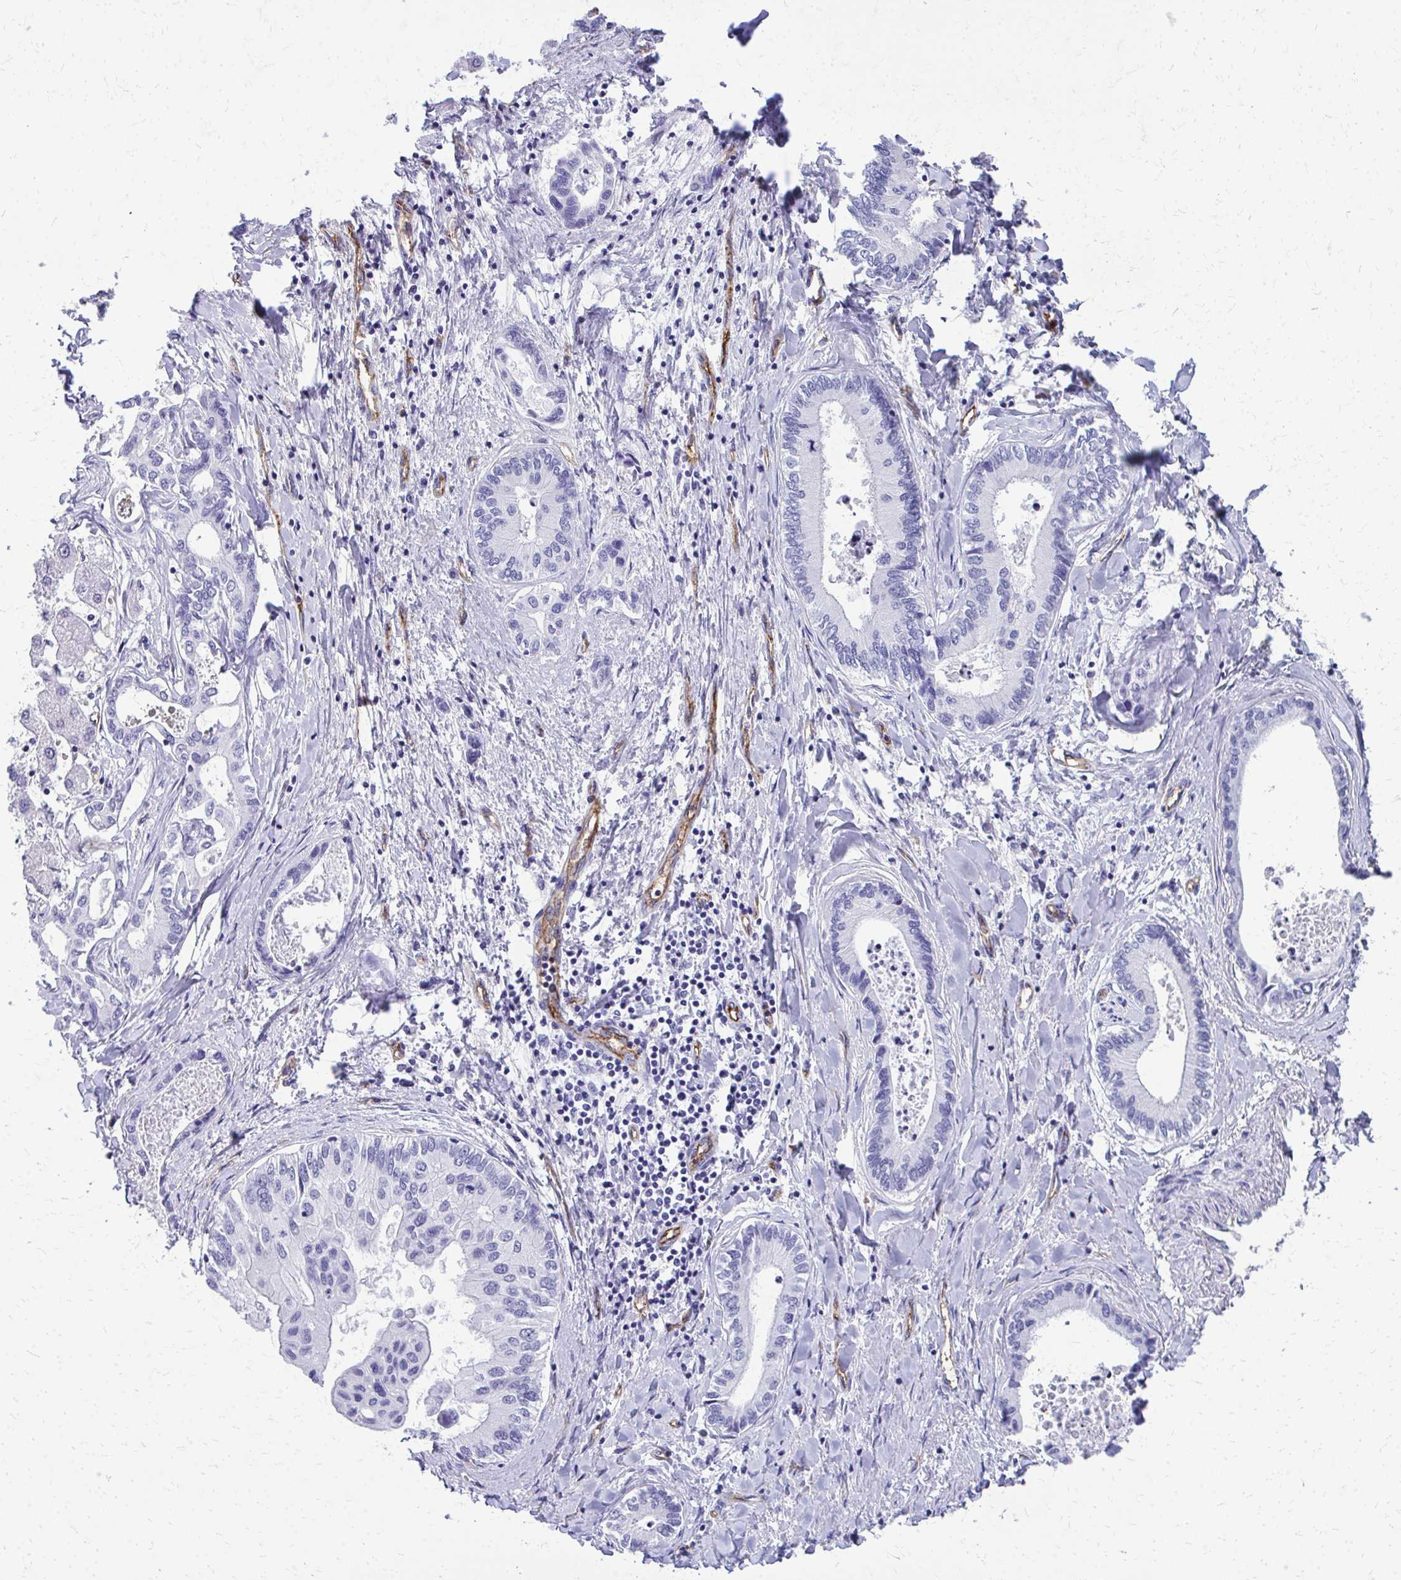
{"staining": {"intensity": "negative", "quantity": "none", "location": "none"}, "tissue": "liver cancer", "cell_type": "Tumor cells", "image_type": "cancer", "snomed": [{"axis": "morphology", "description": "Cholangiocarcinoma"}, {"axis": "topography", "description": "Liver"}], "caption": "A micrograph of human liver cancer is negative for staining in tumor cells.", "gene": "TPSG1", "patient": {"sex": "male", "age": 66}}